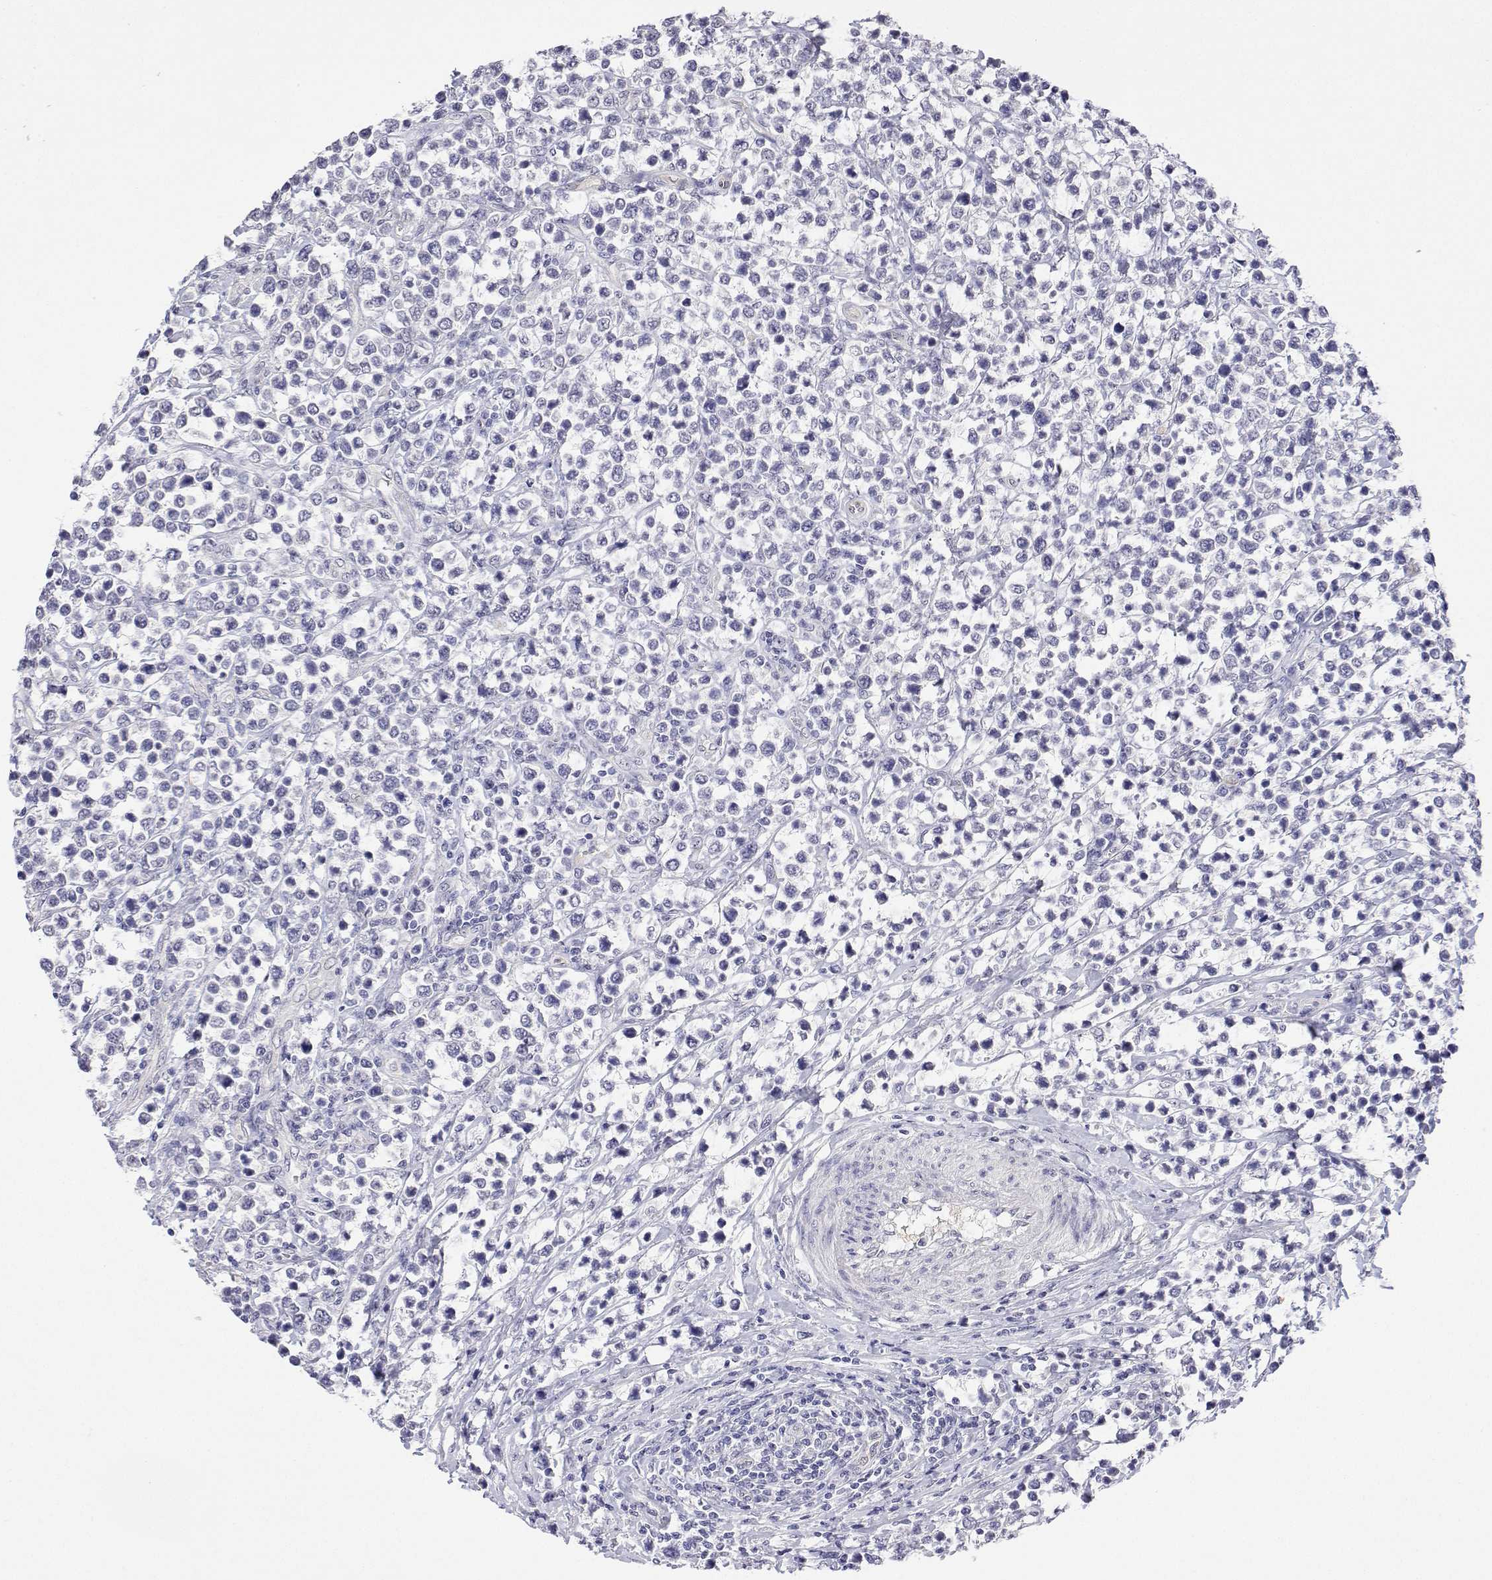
{"staining": {"intensity": "negative", "quantity": "none", "location": "none"}, "tissue": "lymphoma", "cell_type": "Tumor cells", "image_type": "cancer", "snomed": [{"axis": "morphology", "description": "Malignant lymphoma, non-Hodgkin's type, High grade"}, {"axis": "topography", "description": "Soft tissue"}], "caption": "Immunohistochemistry photomicrograph of lymphoma stained for a protein (brown), which demonstrates no expression in tumor cells.", "gene": "PLCB1", "patient": {"sex": "female", "age": 56}}